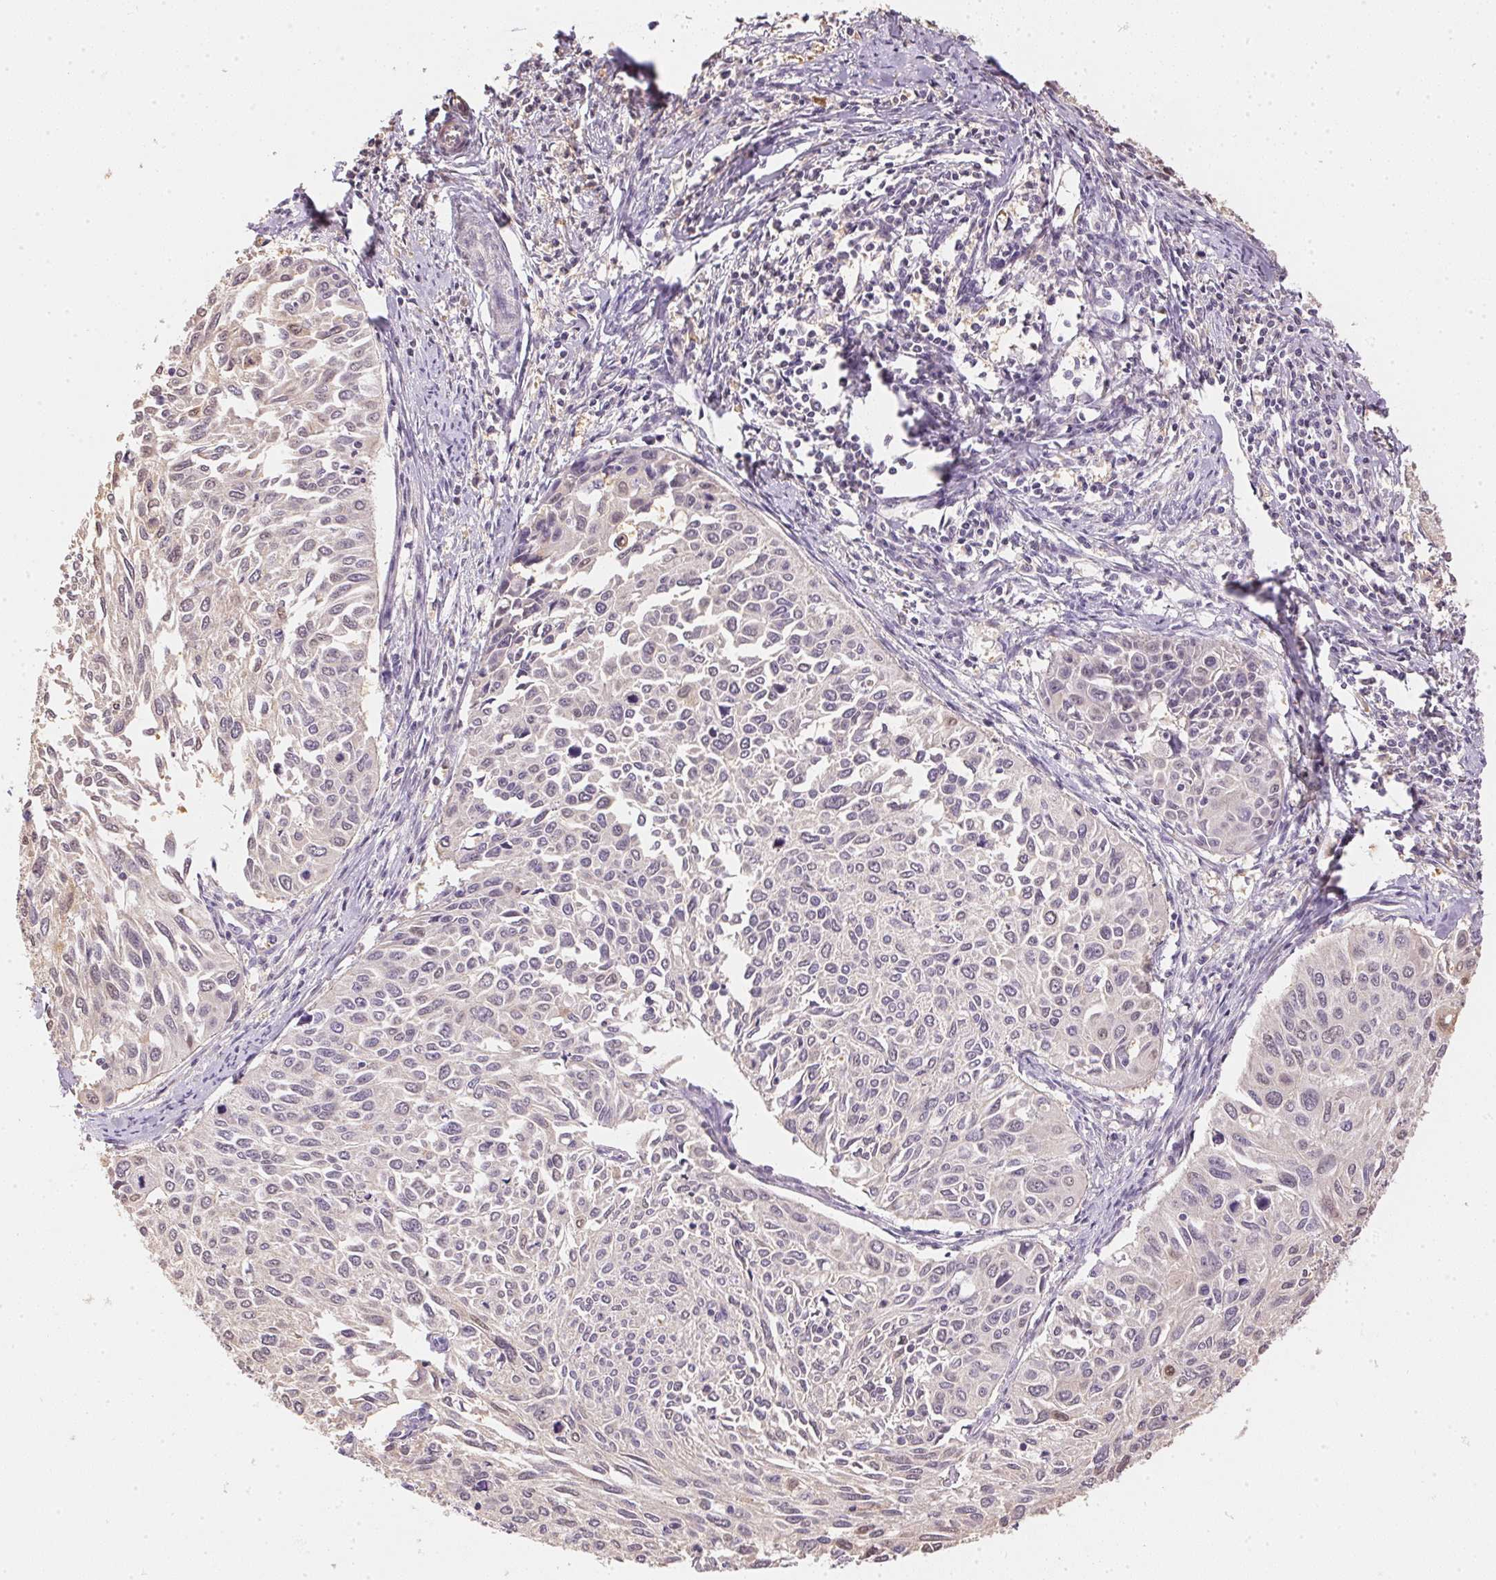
{"staining": {"intensity": "negative", "quantity": "none", "location": "none"}, "tissue": "cervical cancer", "cell_type": "Tumor cells", "image_type": "cancer", "snomed": [{"axis": "morphology", "description": "Squamous cell carcinoma, NOS"}, {"axis": "topography", "description": "Cervix"}], "caption": "Tumor cells show no significant positivity in squamous cell carcinoma (cervical).", "gene": "S100A3", "patient": {"sex": "female", "age": 50}}